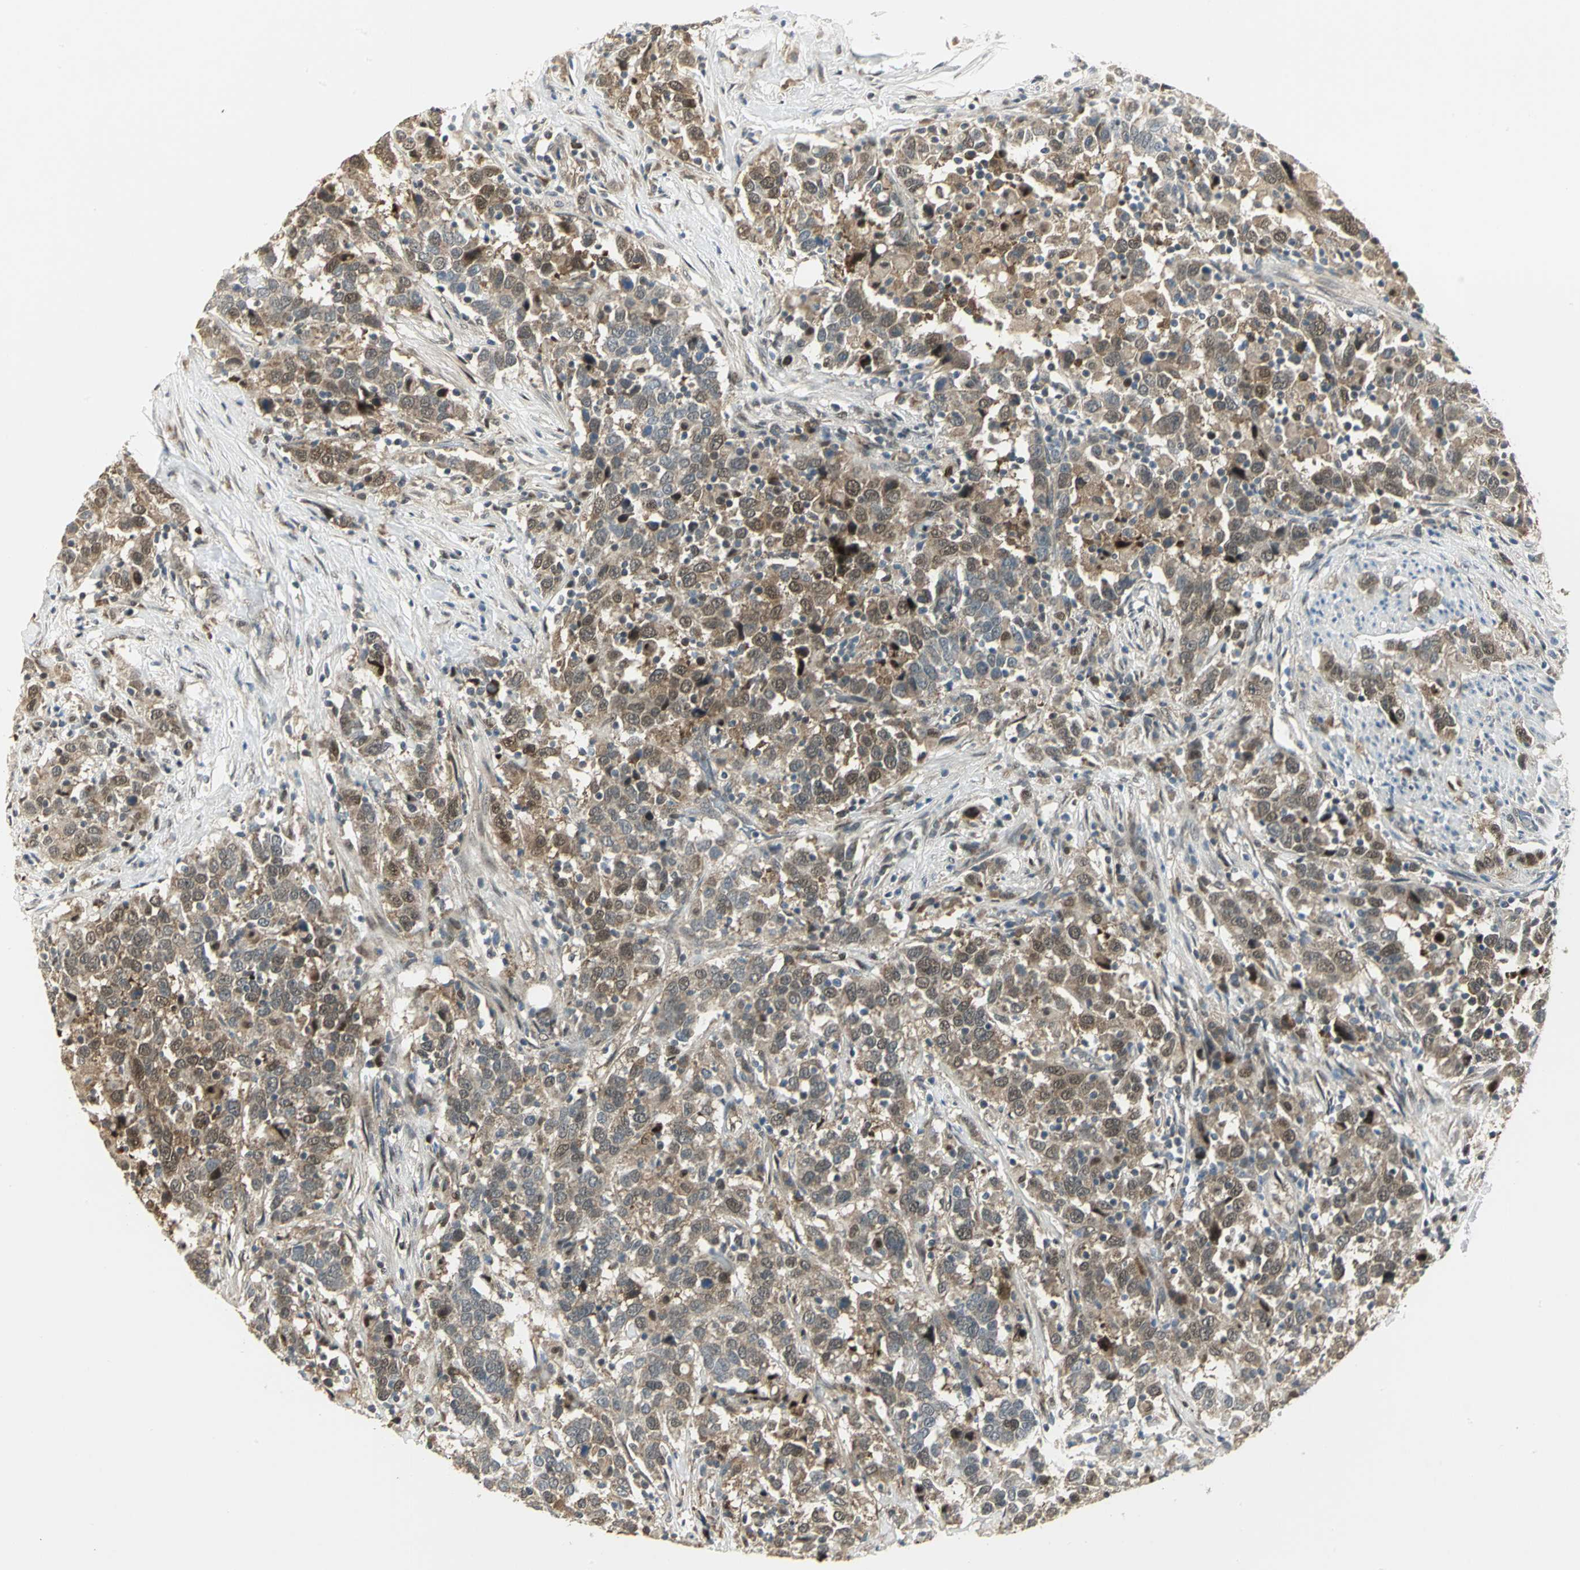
{"staining": {"intensity": "moderate", "quantity": ">75%", "location": "cytoplasmic/membranous,nuclear"}, "tissue": "urothelial cancer", "cell_type": "Tumor cells", "image_type": "cancer", "snomed": [{"axis": "morphology", "description": "Urothelial carcinoma, High grade"}, {"axis": "topography", "description": "Urinary bladder"}], "caption": "Urothelial carcinoma (high-grade) was stained to show a protein in brown. There is medium levels of moderate cytoplasmic/membranous and nuclear expression in about >75% of tumor cells.", "gene": "PSMC4", "patient": {"sex": "male", "age": 61}}